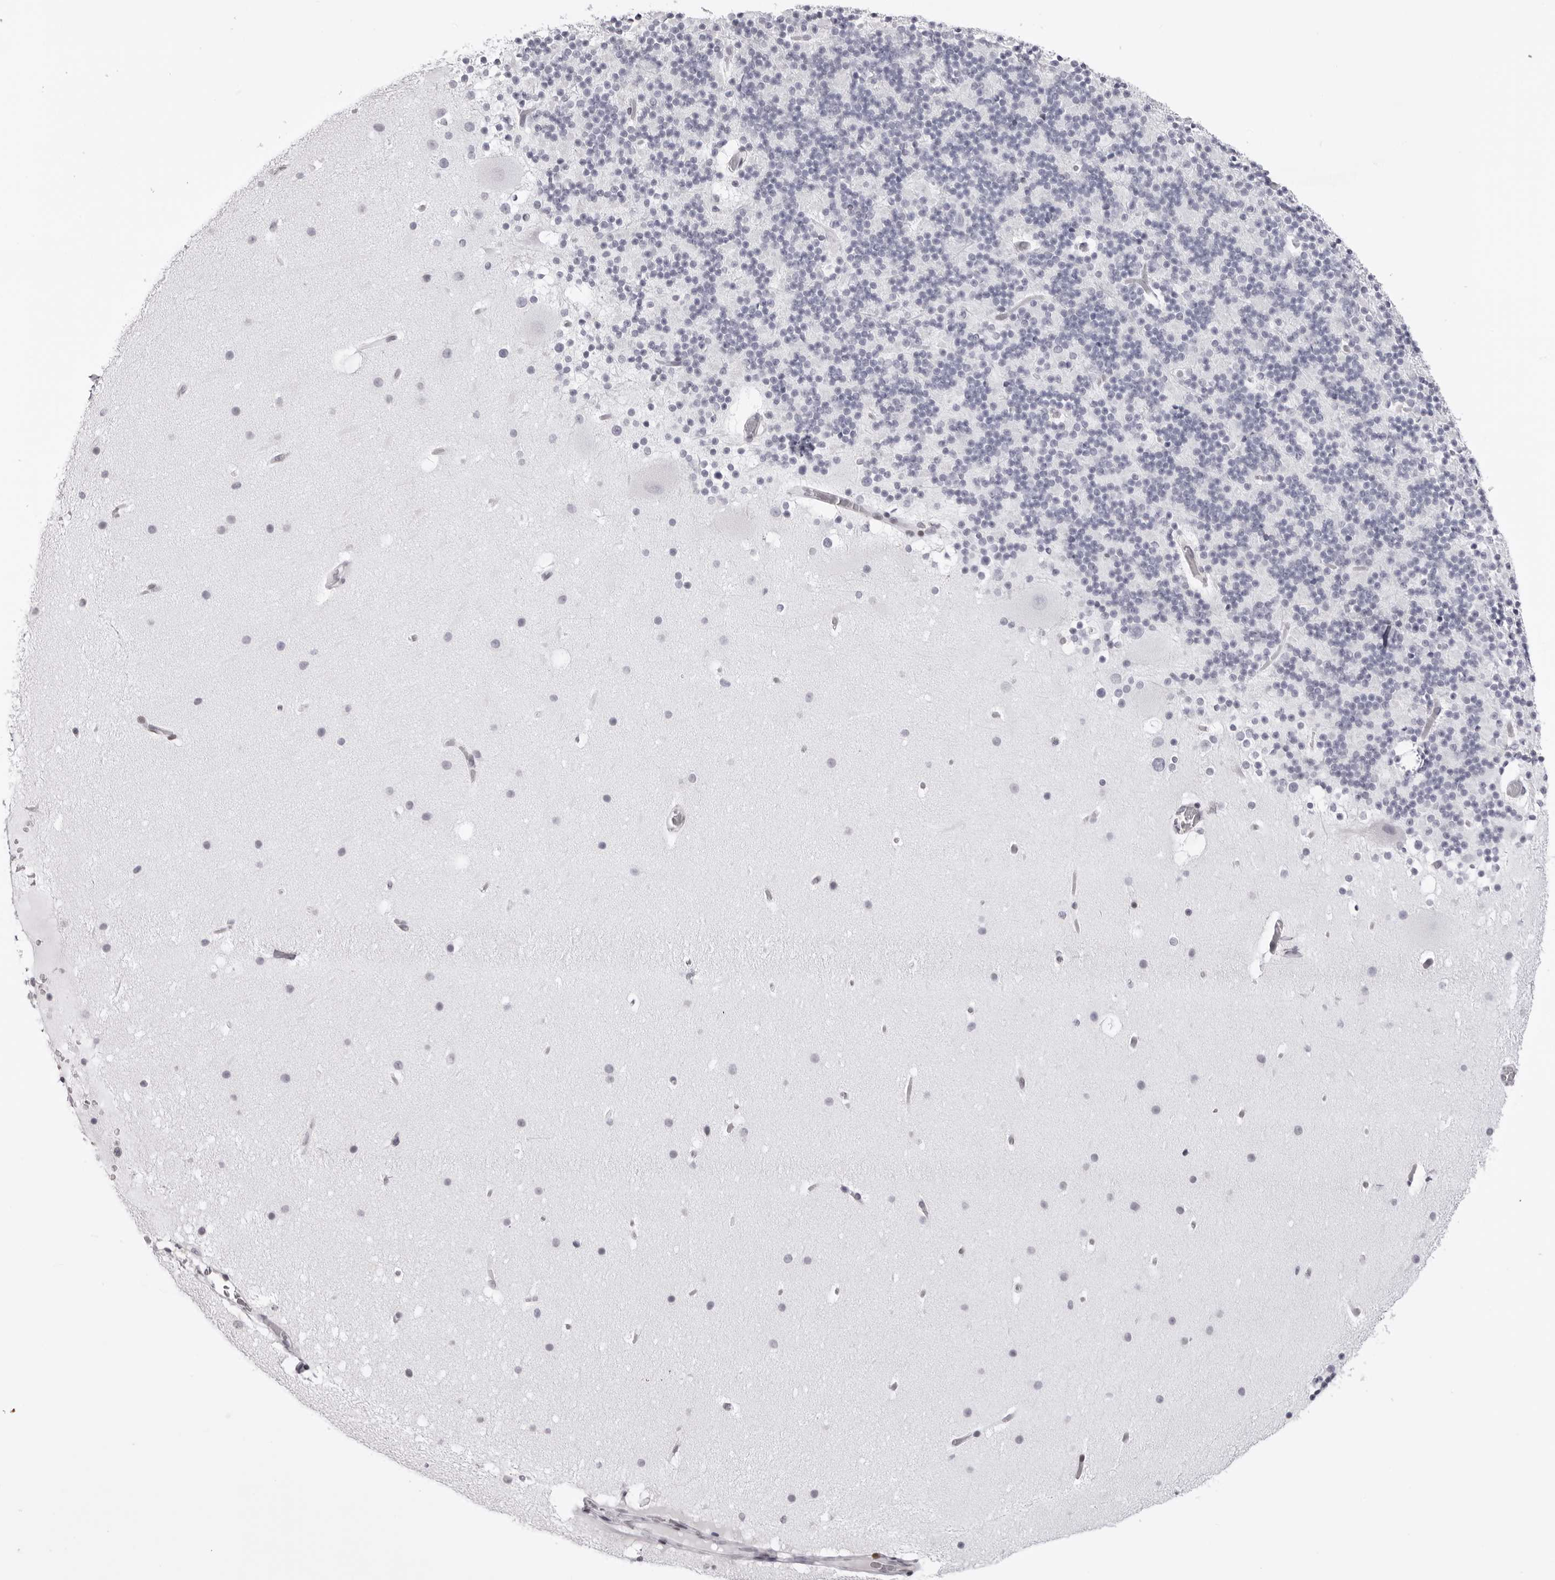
{"staining": {"intensity": "negative", "quantity": "none", "location": "none"}, "tissue": "cerebellum", "cell_type": "Cells in granular layer", "image_type": "normal", "snomed": [{"axis": "morphology", "description": "Normal tissue, NOS"}, {"axis": "topography", "description": "Cerebellum"}], "caption": "This photomicrograph is of benign cerebellum stained with IHC to label a protein in brown with the nuclei are counter-stained blue. There is no staining in cells in granular layer. Brightfield microscopy of immunohistochemistry stained with DAB (3,3'-diaminobenzidine) (brown) and hematoxylin (blue), captured at high magnification.", "gene": "MAFK", "patient": {"sex": "male", "age": 57}}